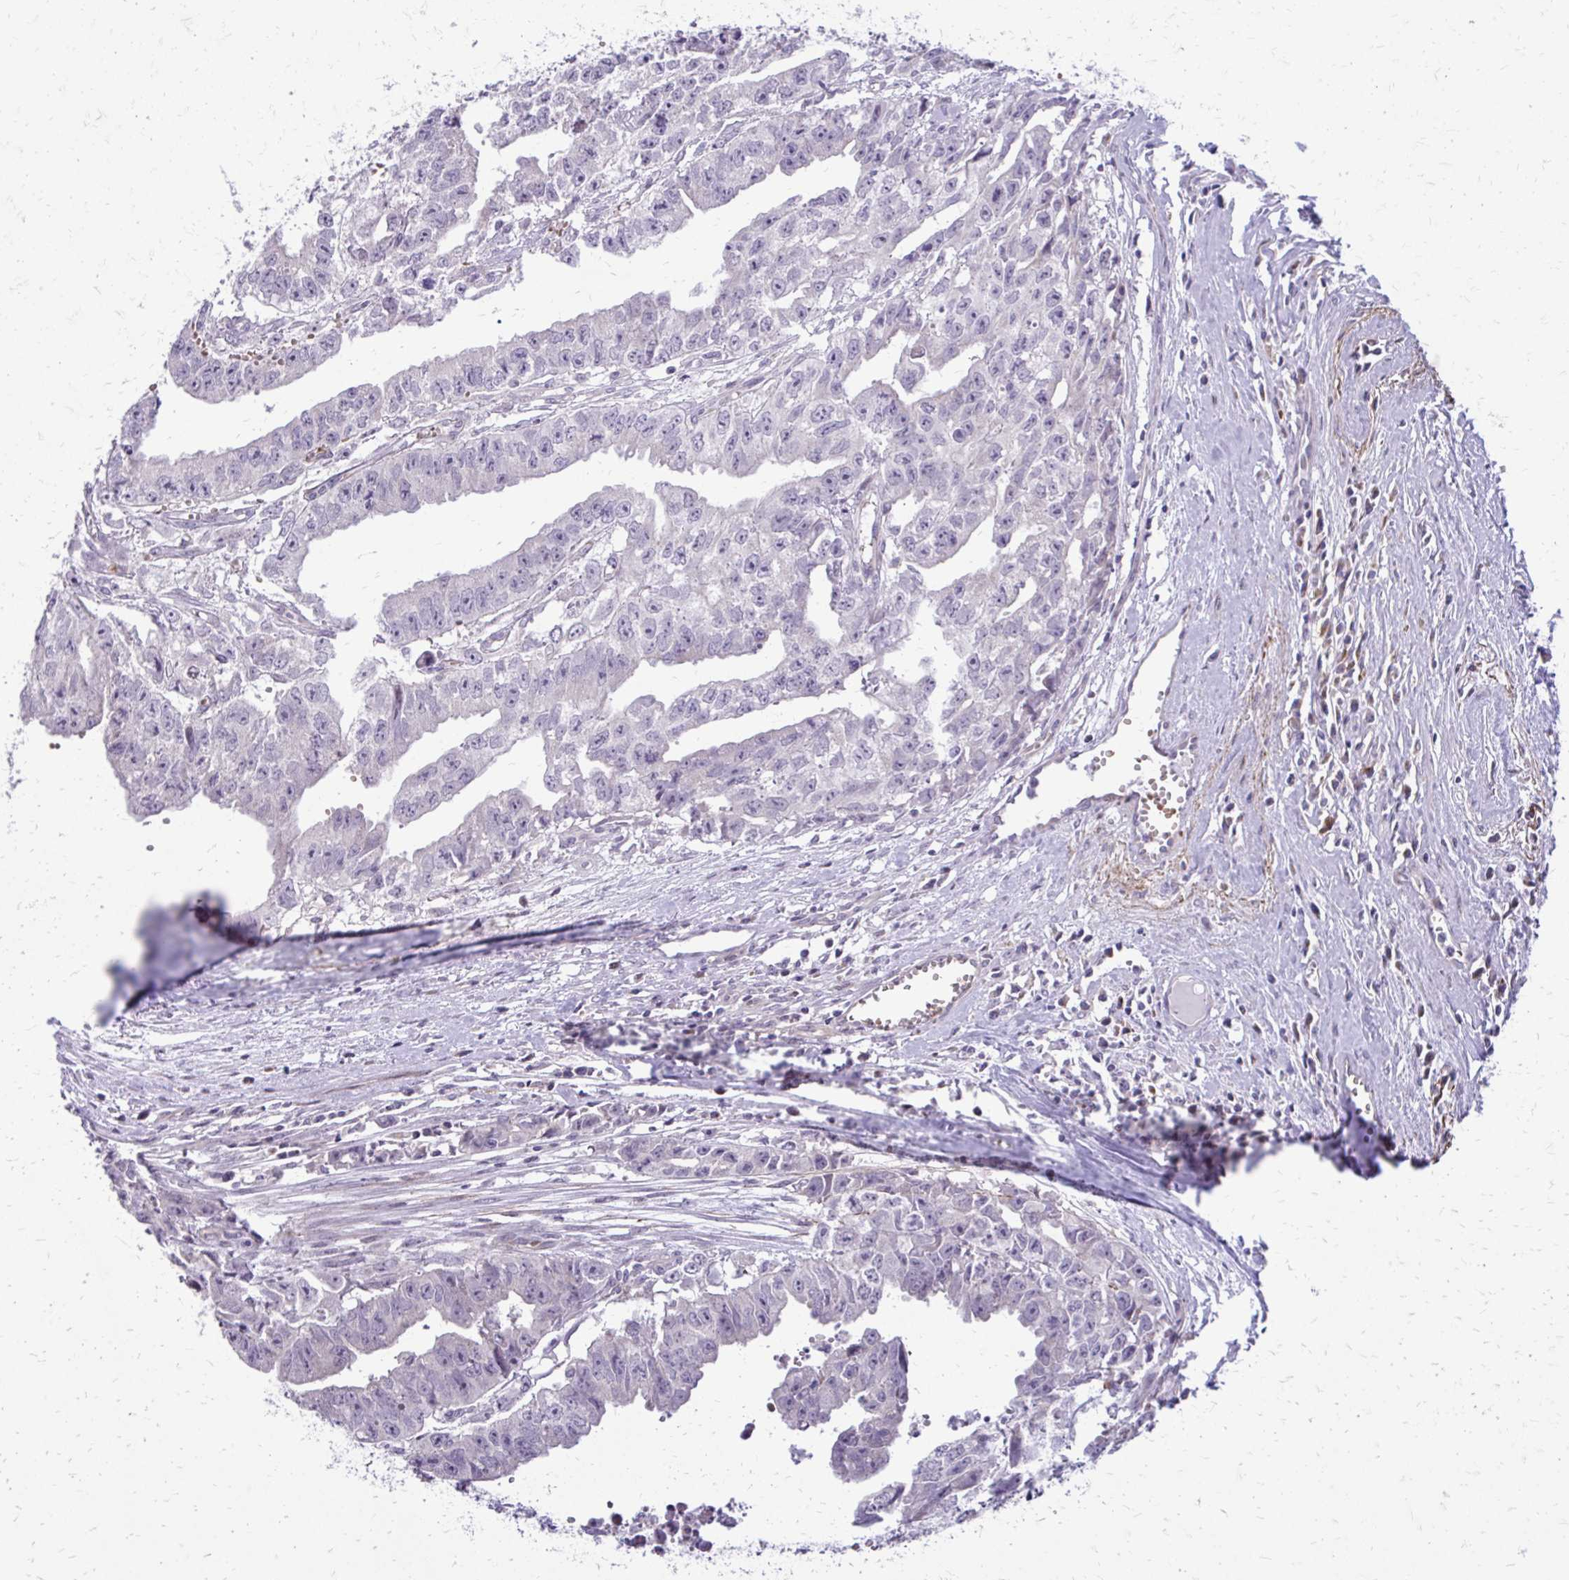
{"staining": {"intensity": "negative", "quantity": "none", "location": "none"}, "tissue": "testis cancer", "cell_type": "Tumor cells", "image_type": "cancer", "snomed": [{"axis": "morphology", "description": "Carcinoma, Embryonal, NOS"}, {"axis": "morphology", "description": "Teratoma, malignant, NOS"}, {"axis": "topography", "description": "Testis"}], "caption": "A histopathology image of human testis cancer is negative for staining in tumor cells.", "gene": "FUNDC2", "patient": {"sex": "male", "age": 24}}